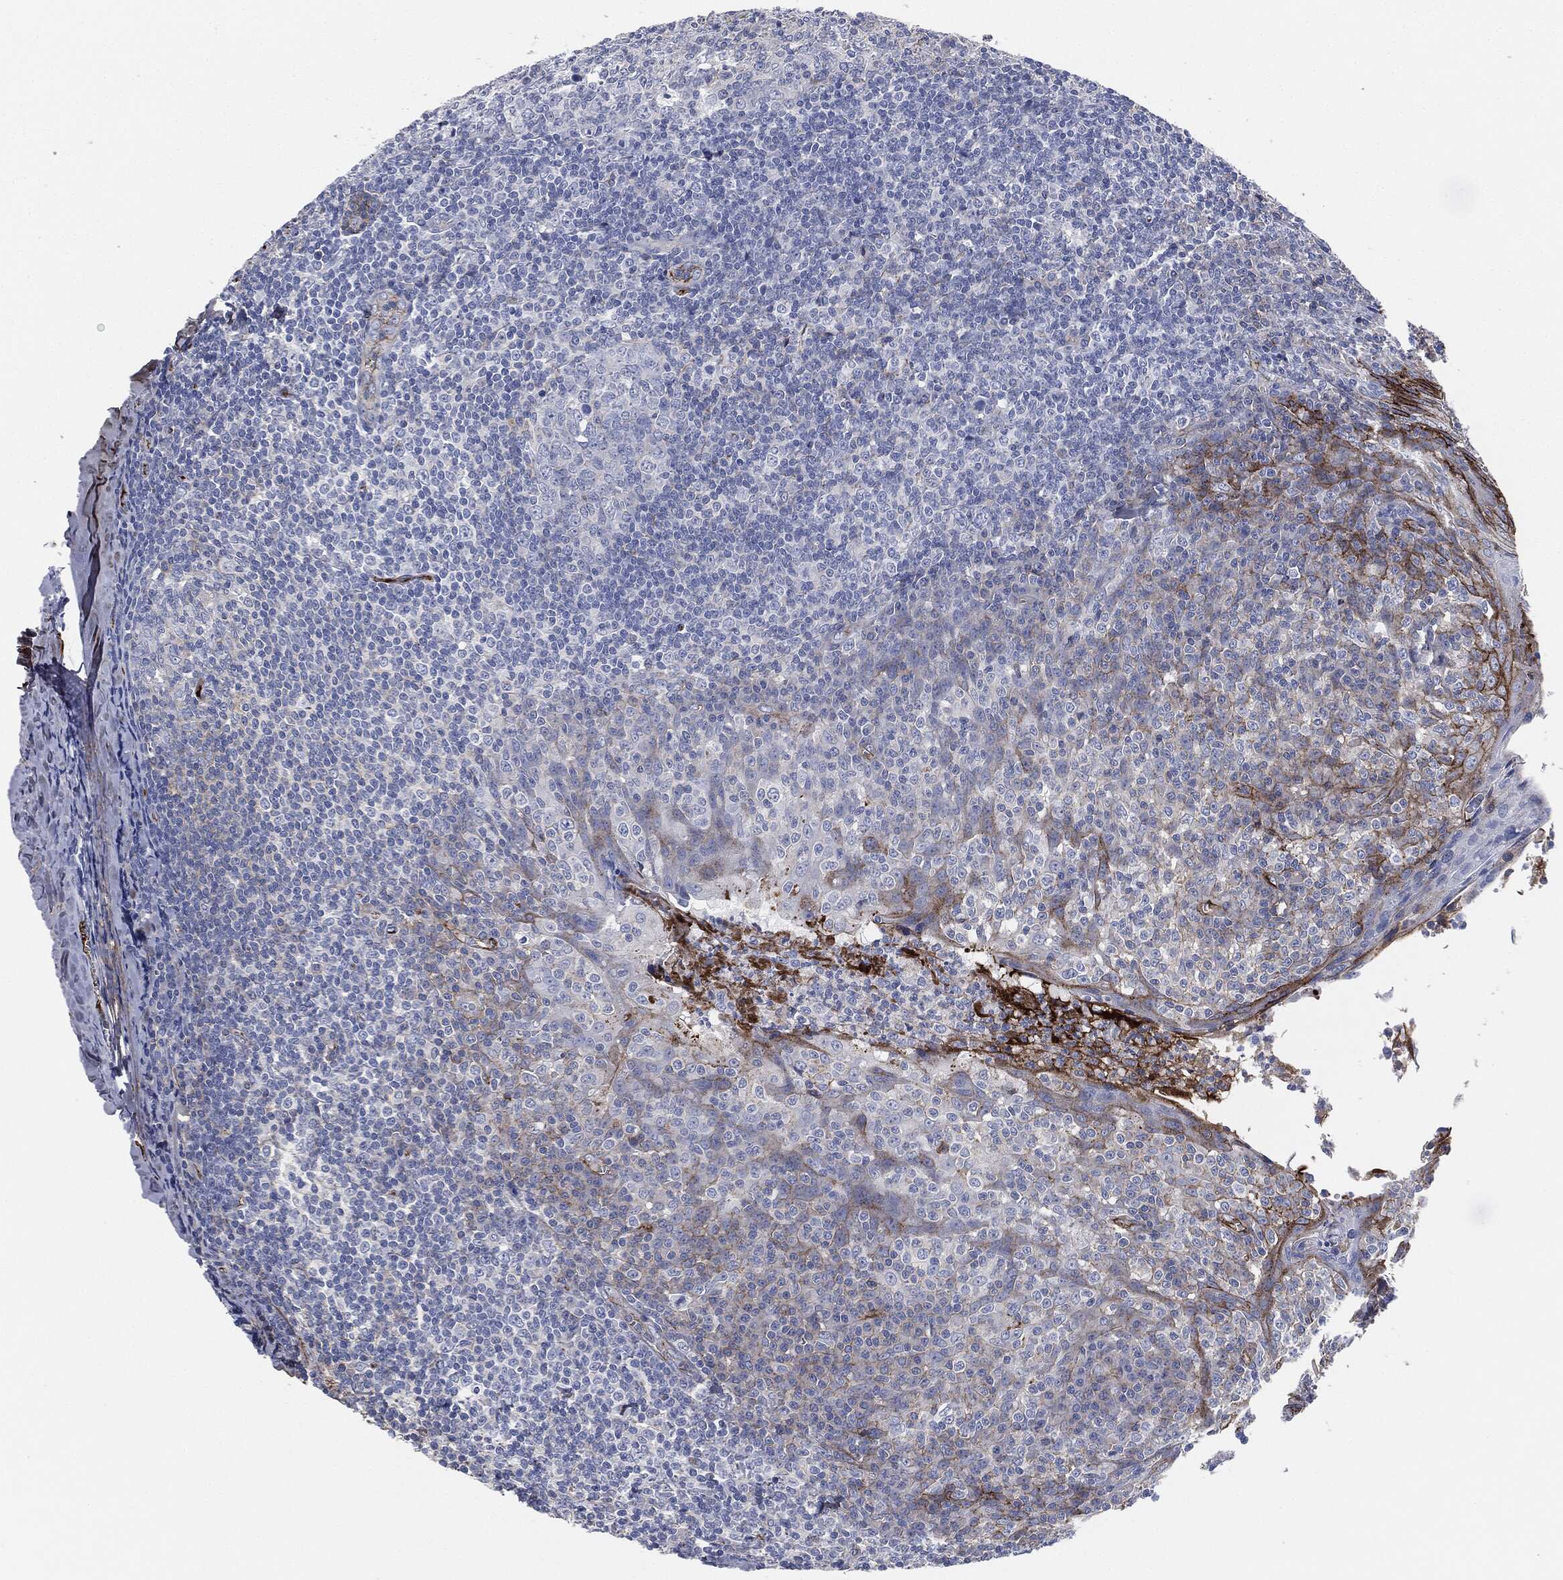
{"staining": {"intensity": "negative", "quantity": "none", "location": "none"}, "tissue": "tonsil", "cell_type": "Germinal center cells", "image_type": "normal", "snomed": [{"axis": "morphology", "description": "Normal tissue, NOS"}, {"axis": "topography", "description": "Tonsil"}], "caption": "High magnification brightfield microscopy of unremarkable tonsil stained with DAB (brown) and counterstained with hematoxylin (blue): germinal center cells show no significant expression.", "gene": "APOB", "patient": {"sex": "male", "age": 20}}